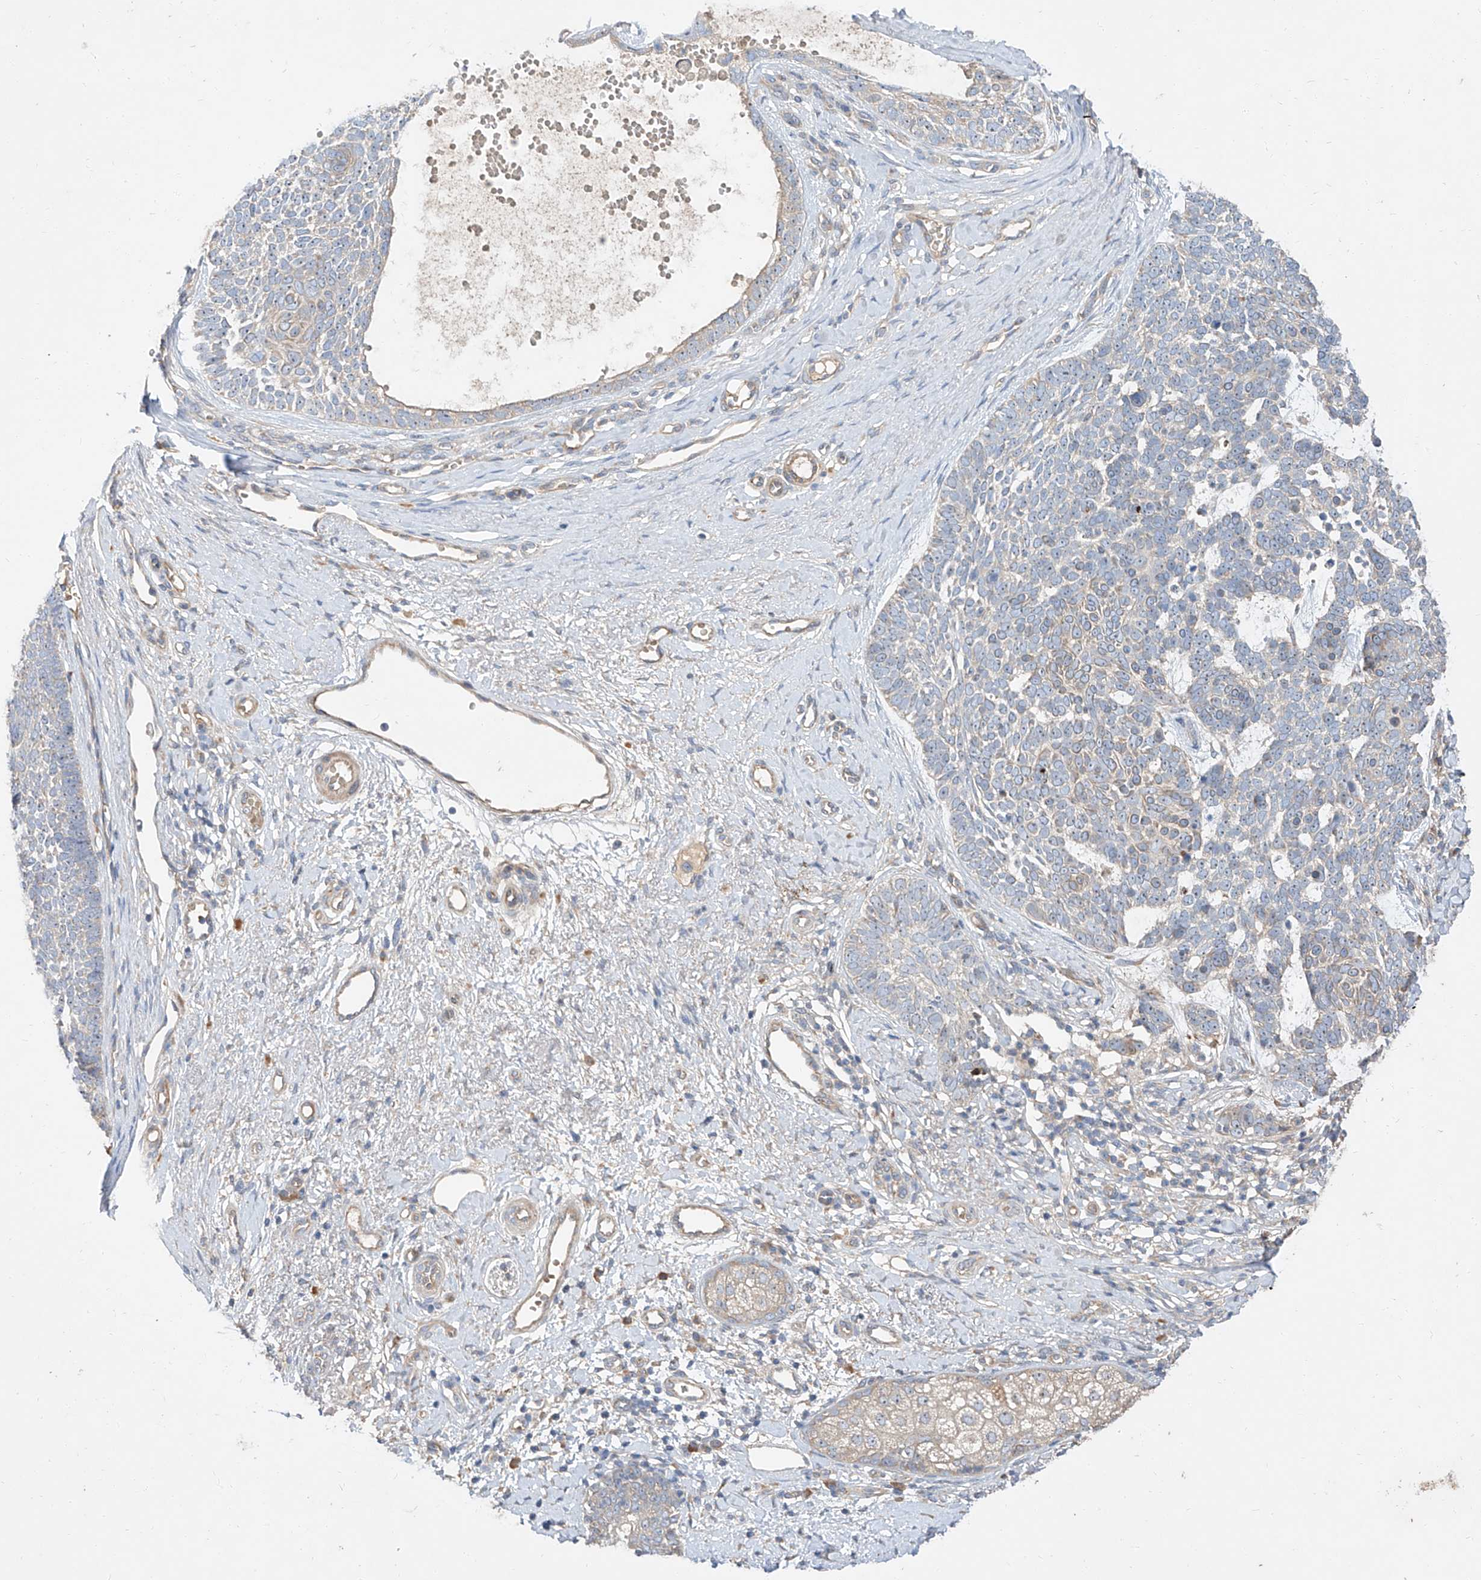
{"staining": {"intensity": "negative", "quantity": "none", "location": "none"}, "tissue": "skin cancer", "cell_type": "Tumor cells", "image_type": "cancer", "snomed": [{"axis": "morphology", "description": "Basal cell carcinoma"}, {"axis": "topography", "description": "Skin"}], "caption": "Tumor cells show no significant positivity in skin basal cell carcinoma.", "gene": "DIRAS3", "patient": {"sex": "female", "age": 81}}